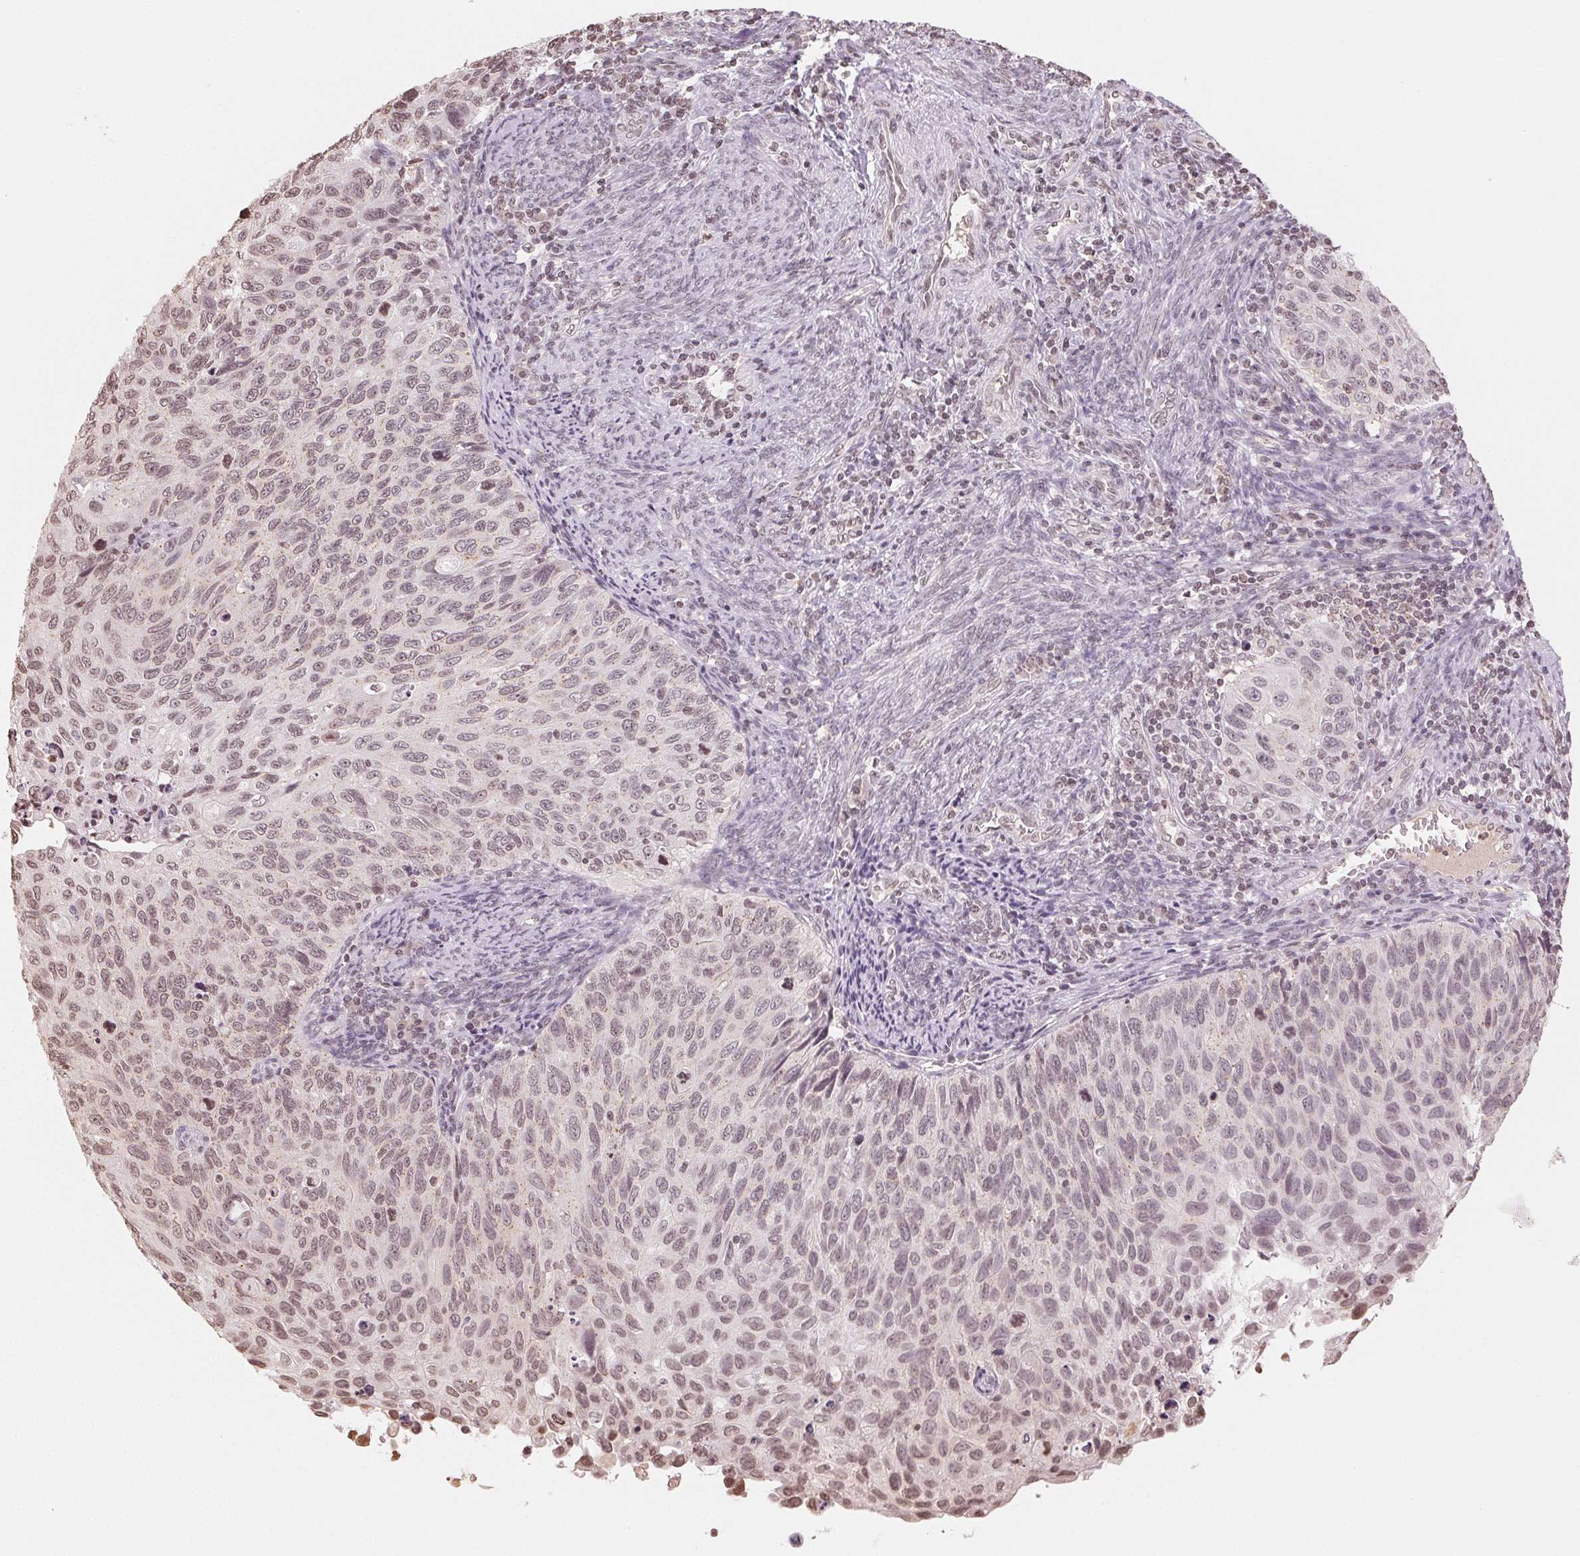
{"staining": {"intensity": "weak", "quantity": "25%-75%", "location": "nuclear"}, "tissue": "cervical cancer", "cell_type": "Tumor cells", "image_type": "cancer", "snomed": [{"axis": "morphology", "description": "Squamous cell carcinoma, NOS"}, {"axis": "topography", "description": "Cervix"}], "caption": "Cervical cancer was stained to show a protein in brown. There is low levels of weak nuclear positivity in approximately 25%-75% of tumor cells.", "gene": "TBP", "patient": {"sex": "female", "age": 70}}